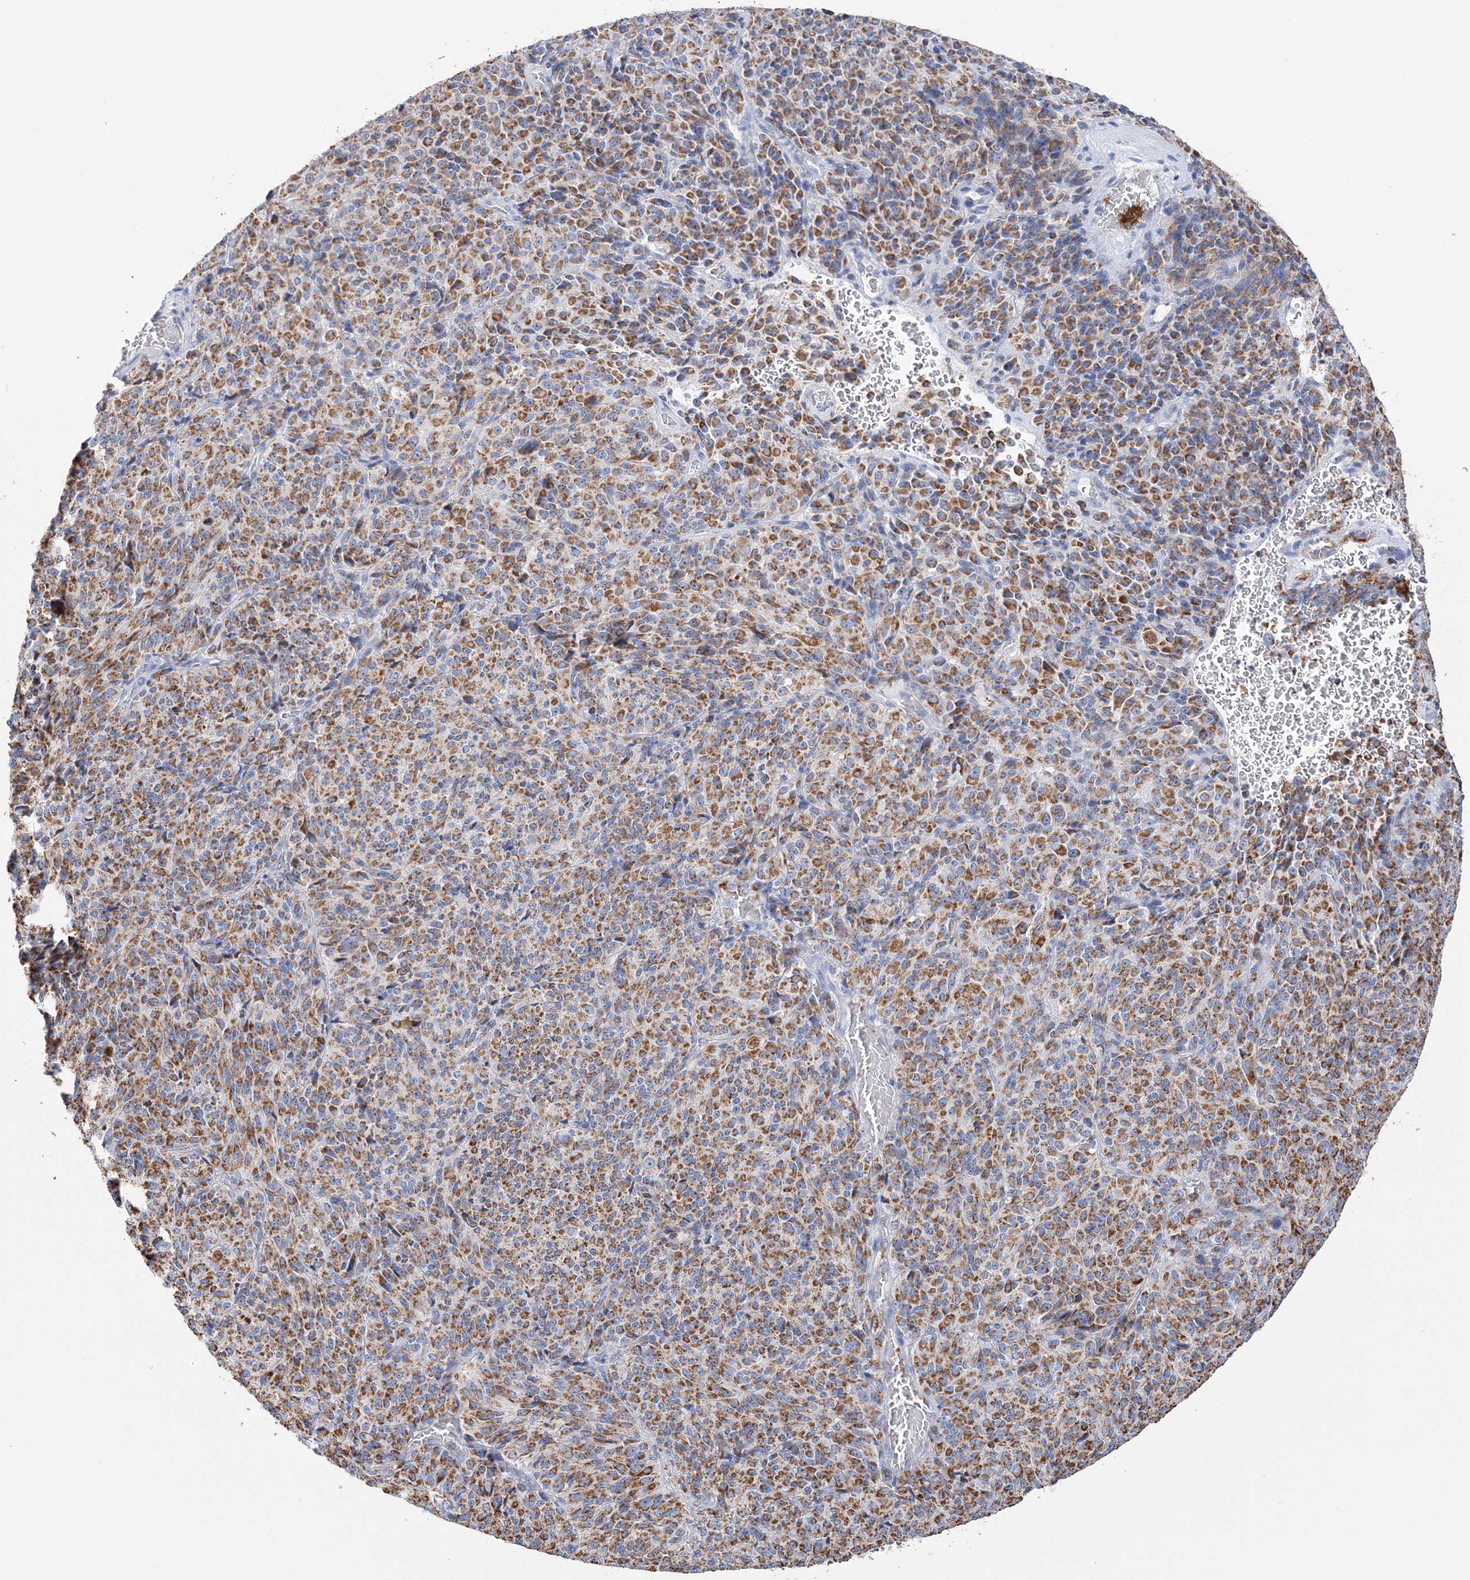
{"staining": {"intensity": "moderate", "quantity": ">75%", "location": "cytoplasmic/membranous"}, "tissue": "melanoma", "cell_type": "Tumor cells", "image_type": "cancer", "snomed": [{"axis": "morphology", "description": "Malignant melanoma, Metastatic site"}, {"axis": "topography", "description": "Brain"}], "caption": "A brown stain labels moderate cytoplasmic/membranous staining of a protein in human melanoma tumor cells.", "gene": "TTC32", "patient": {"sex": "female", "age": 56}}